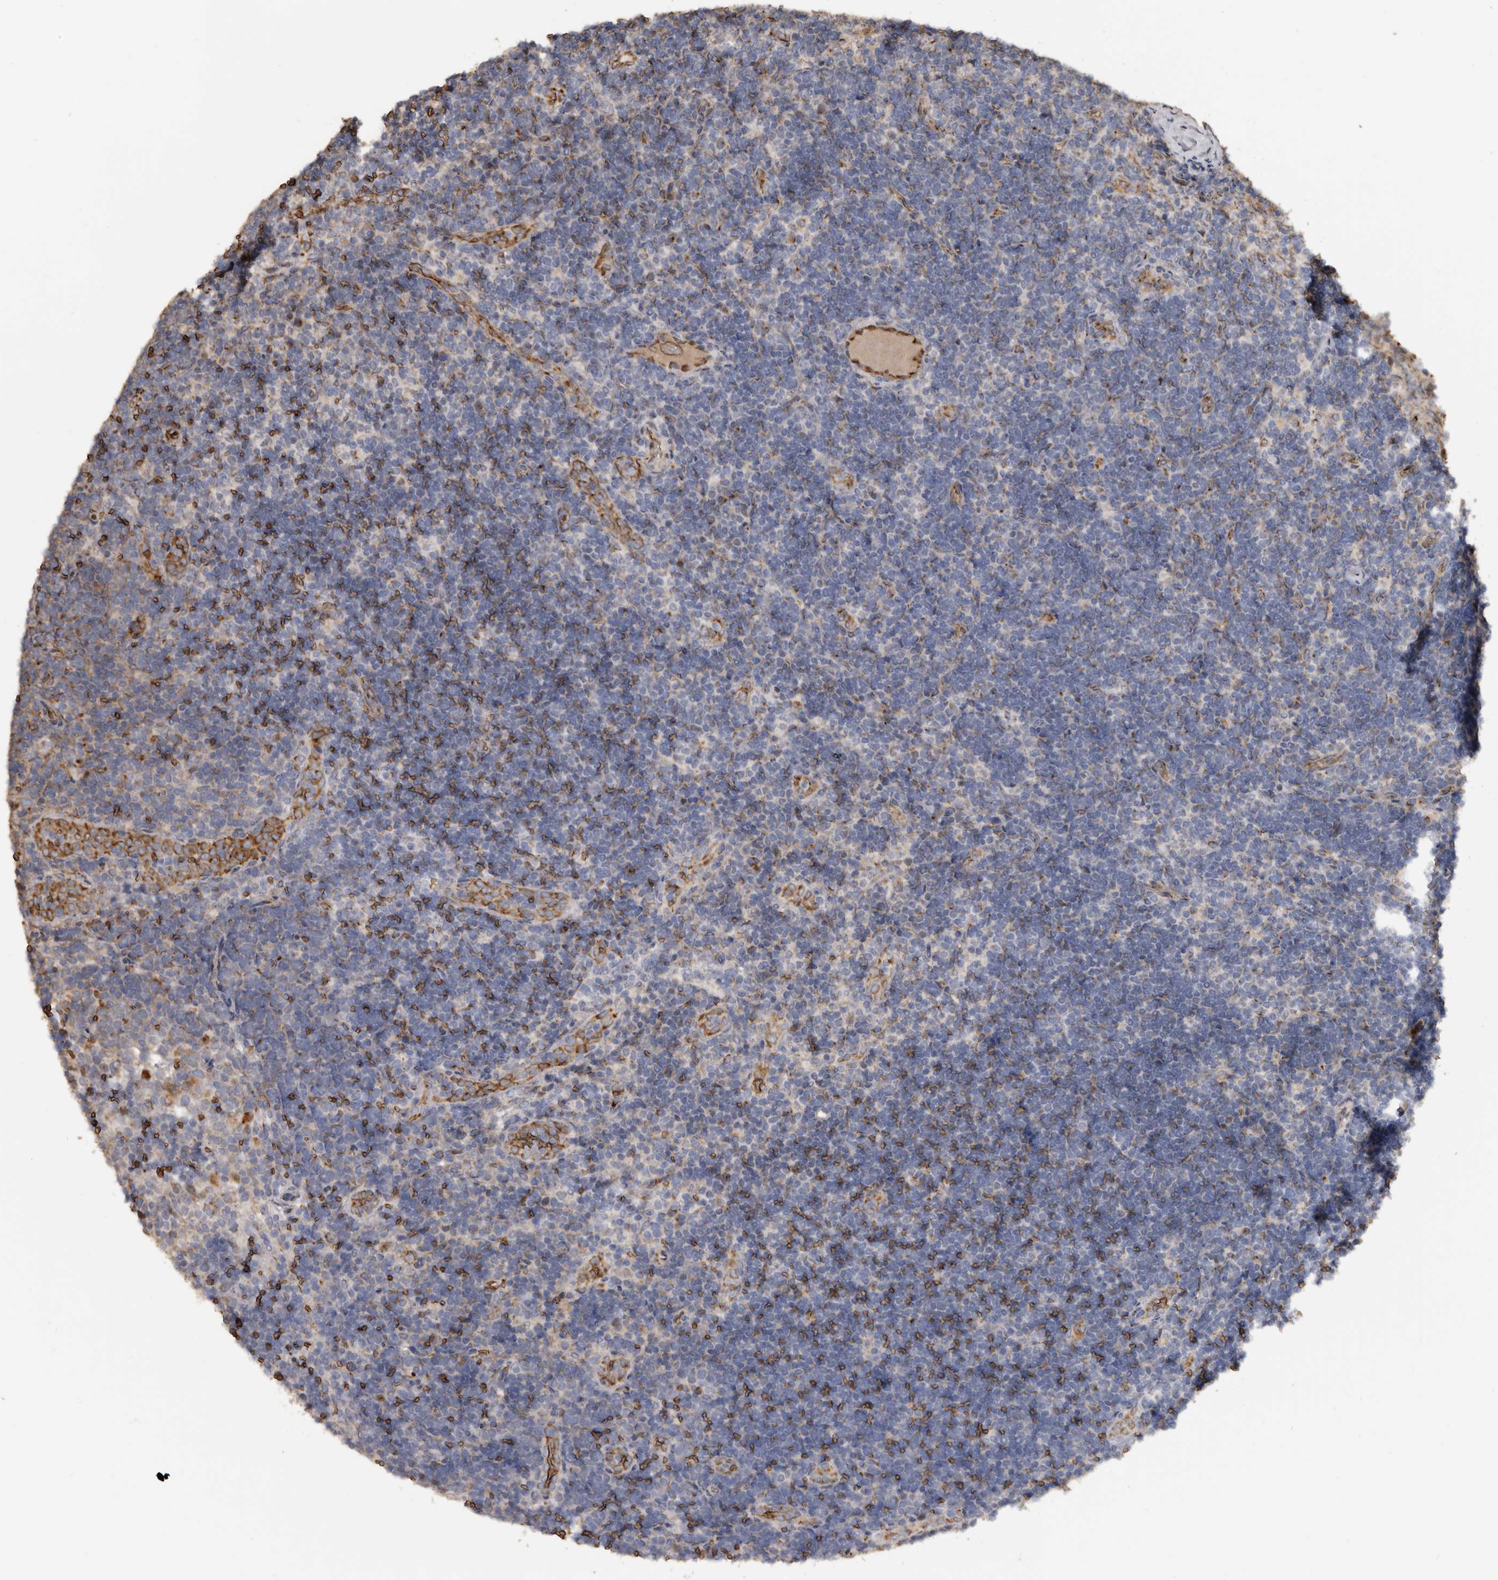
{"staining": {"intensity": "negative", "quantity": "none", "location": "none"}, "tissue": "lymph node", "cell_type": "Germinal center cells", "image_type": "normal", "snomed": [{"axis": "morphology", "description": "Normal tissue, NOS"}, {"axis": "topography", "description": "Lymph node"}], "caption": "Immunohistochemistry (IHC) image of unremarkable lymph node stained for a protein (brown), which demonstrates no staining in germinal center cells.", "gene": "ENTREP1", "patient": {"sex": "female", "age": 22}}